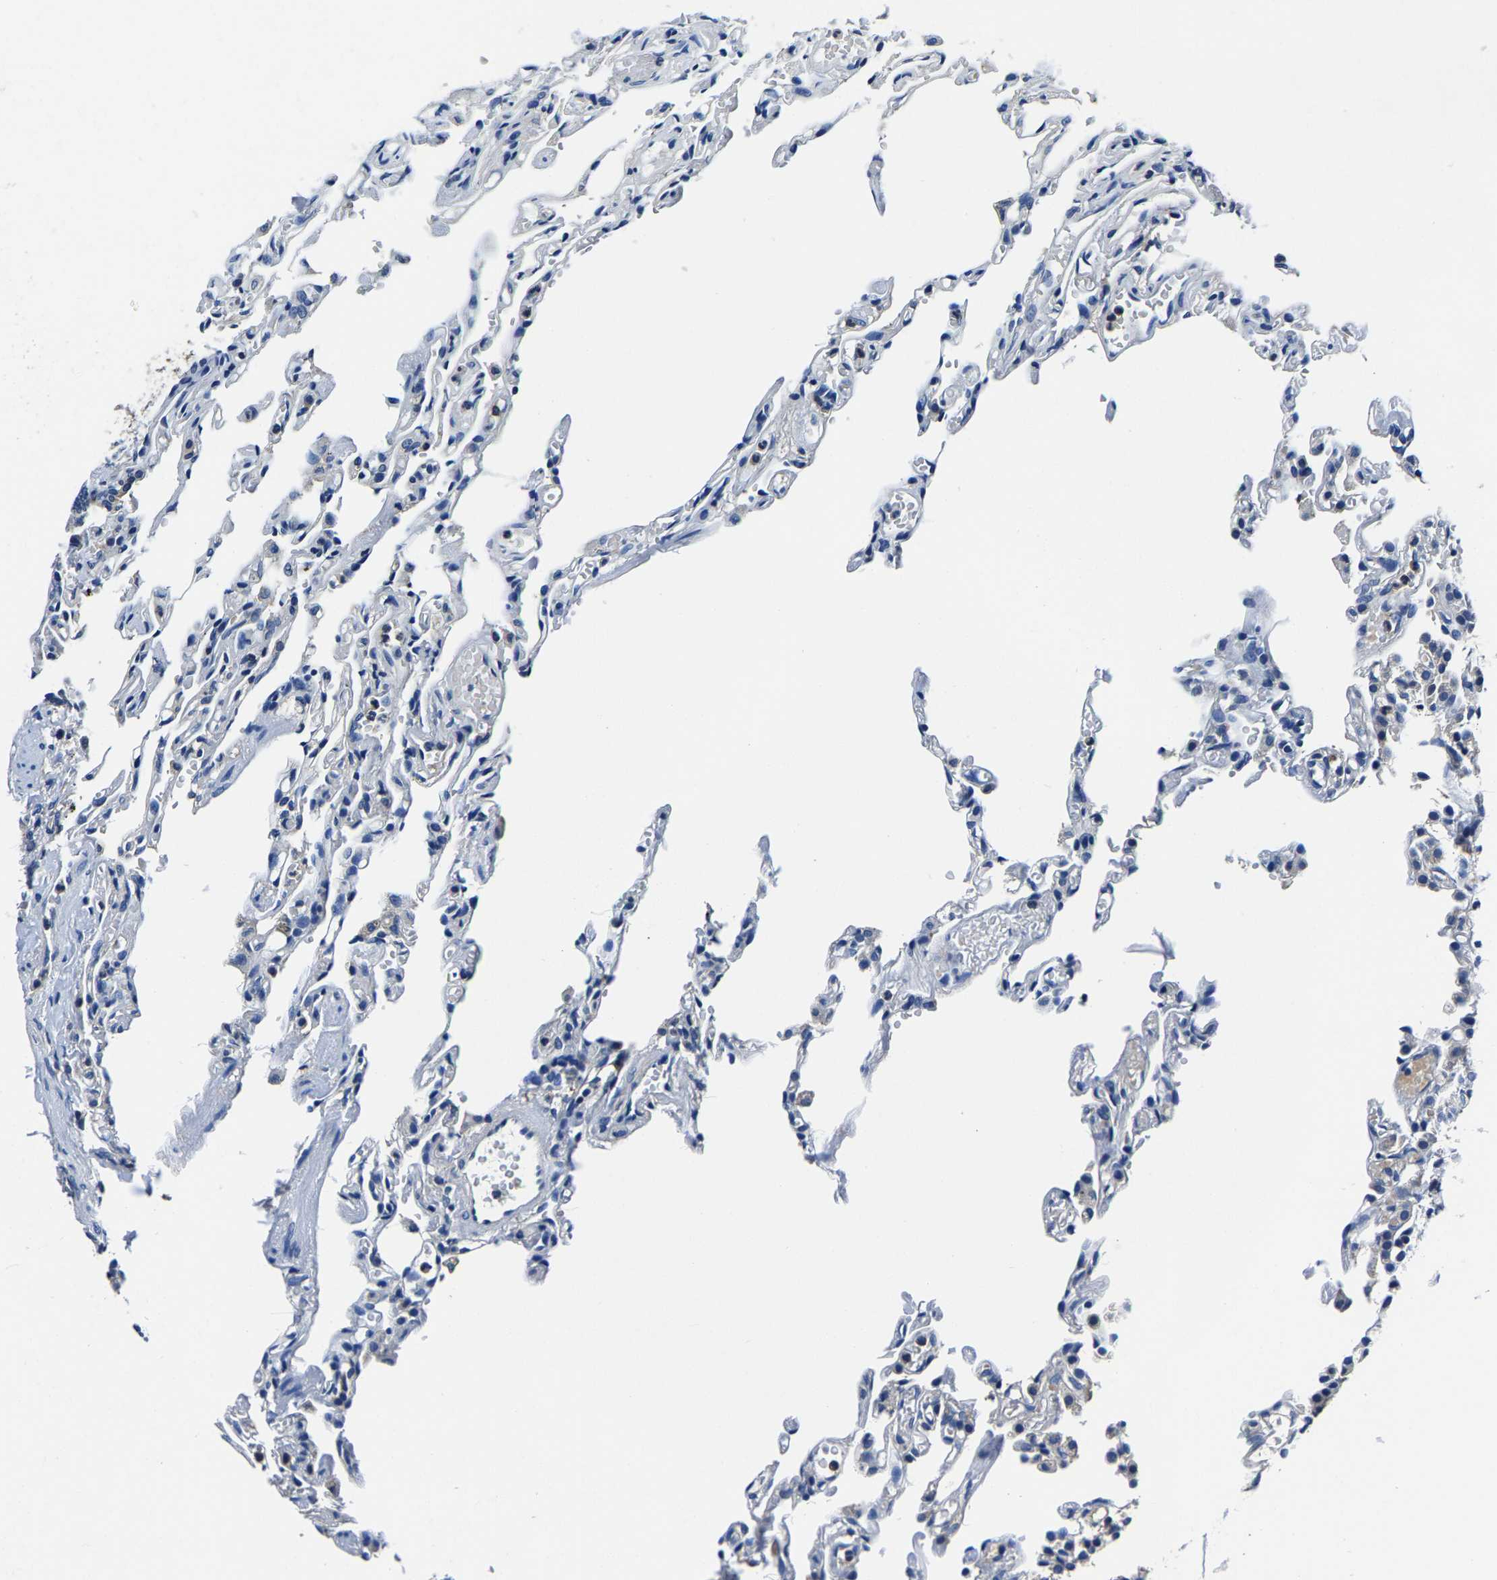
{"staining": {"intensity": "negative", "quantity": "none", "location": "none"}, "tissue": "lung", "cell_type": "Alveolar cells", "image_type": "normal", "snomed": [{"axis": "morphology", "description": "Normal tissue, NOS"}, {"axis": "topography", "description": "Lung"}], "caption": "DAB (3,3'-diaminobenzidine) immunohistochemical staining of unremarkable lung displays no significant staining in alveolar cells. (Brightfield microscopy of DAB immunohistochemistry at high magnification).", "gene": "ALDOB", "patient": {"sex": "male", "age": 21}}